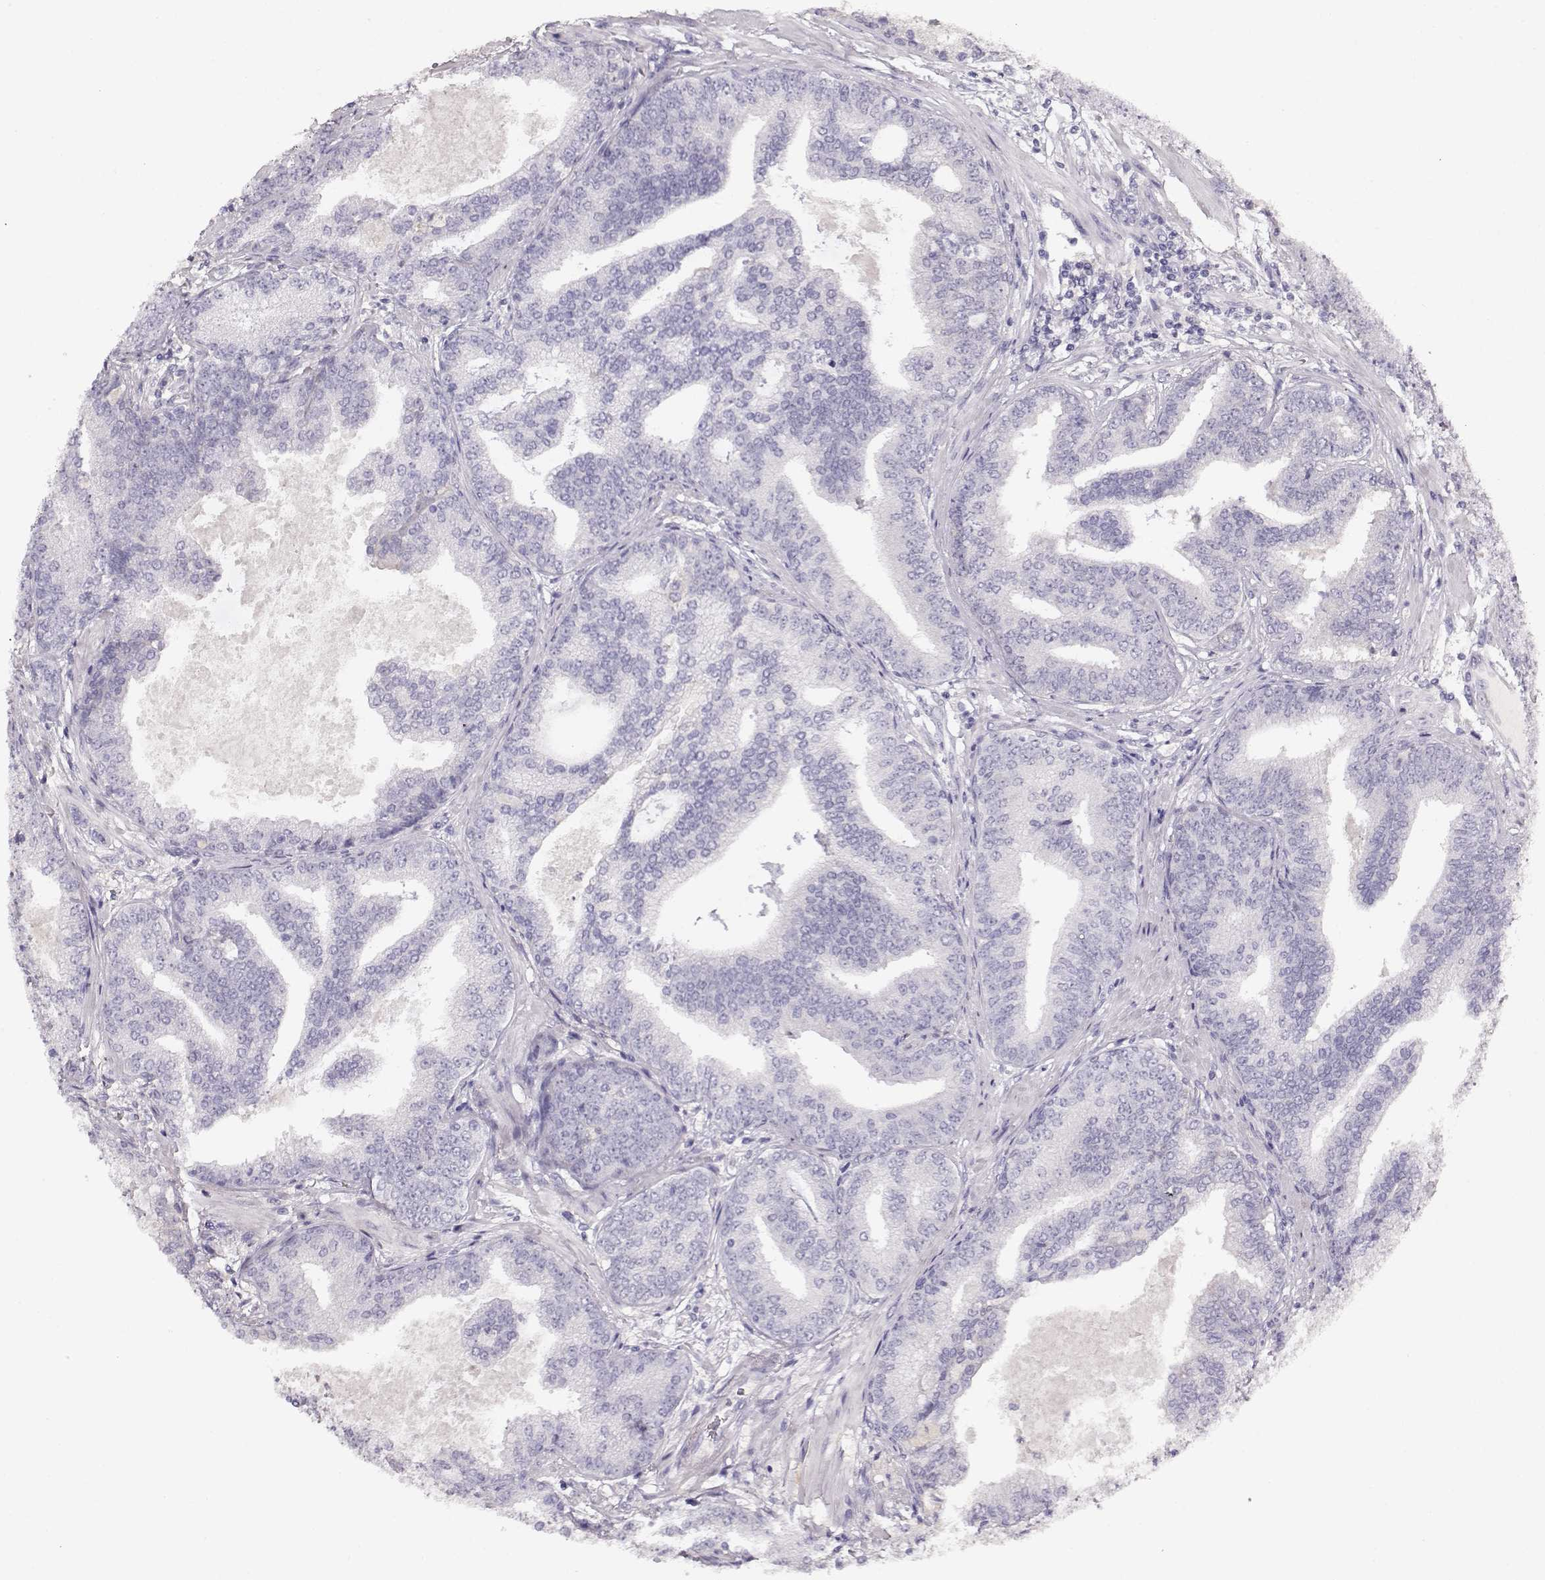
{"staining": {"intensity": "negative", "quantity": "none", "location": "none"}, "tissue": "prostate cancer", "cell_type": "Tumor cells", "image_type": "cancer", "snomed": [{"axis": "morphology", "description": "Adenocarcinoma, NOS"}, {"axis": "topography", "description": "Prostate"}], "caption": "Photomicrograph shows no significant protein positivity in tumor cells of prostate adenocarcinoma. (DAB IHC with hematoxylin counter stain).", "gene": "NDRG4", "patient": {"sex": "male", "age": 64}}